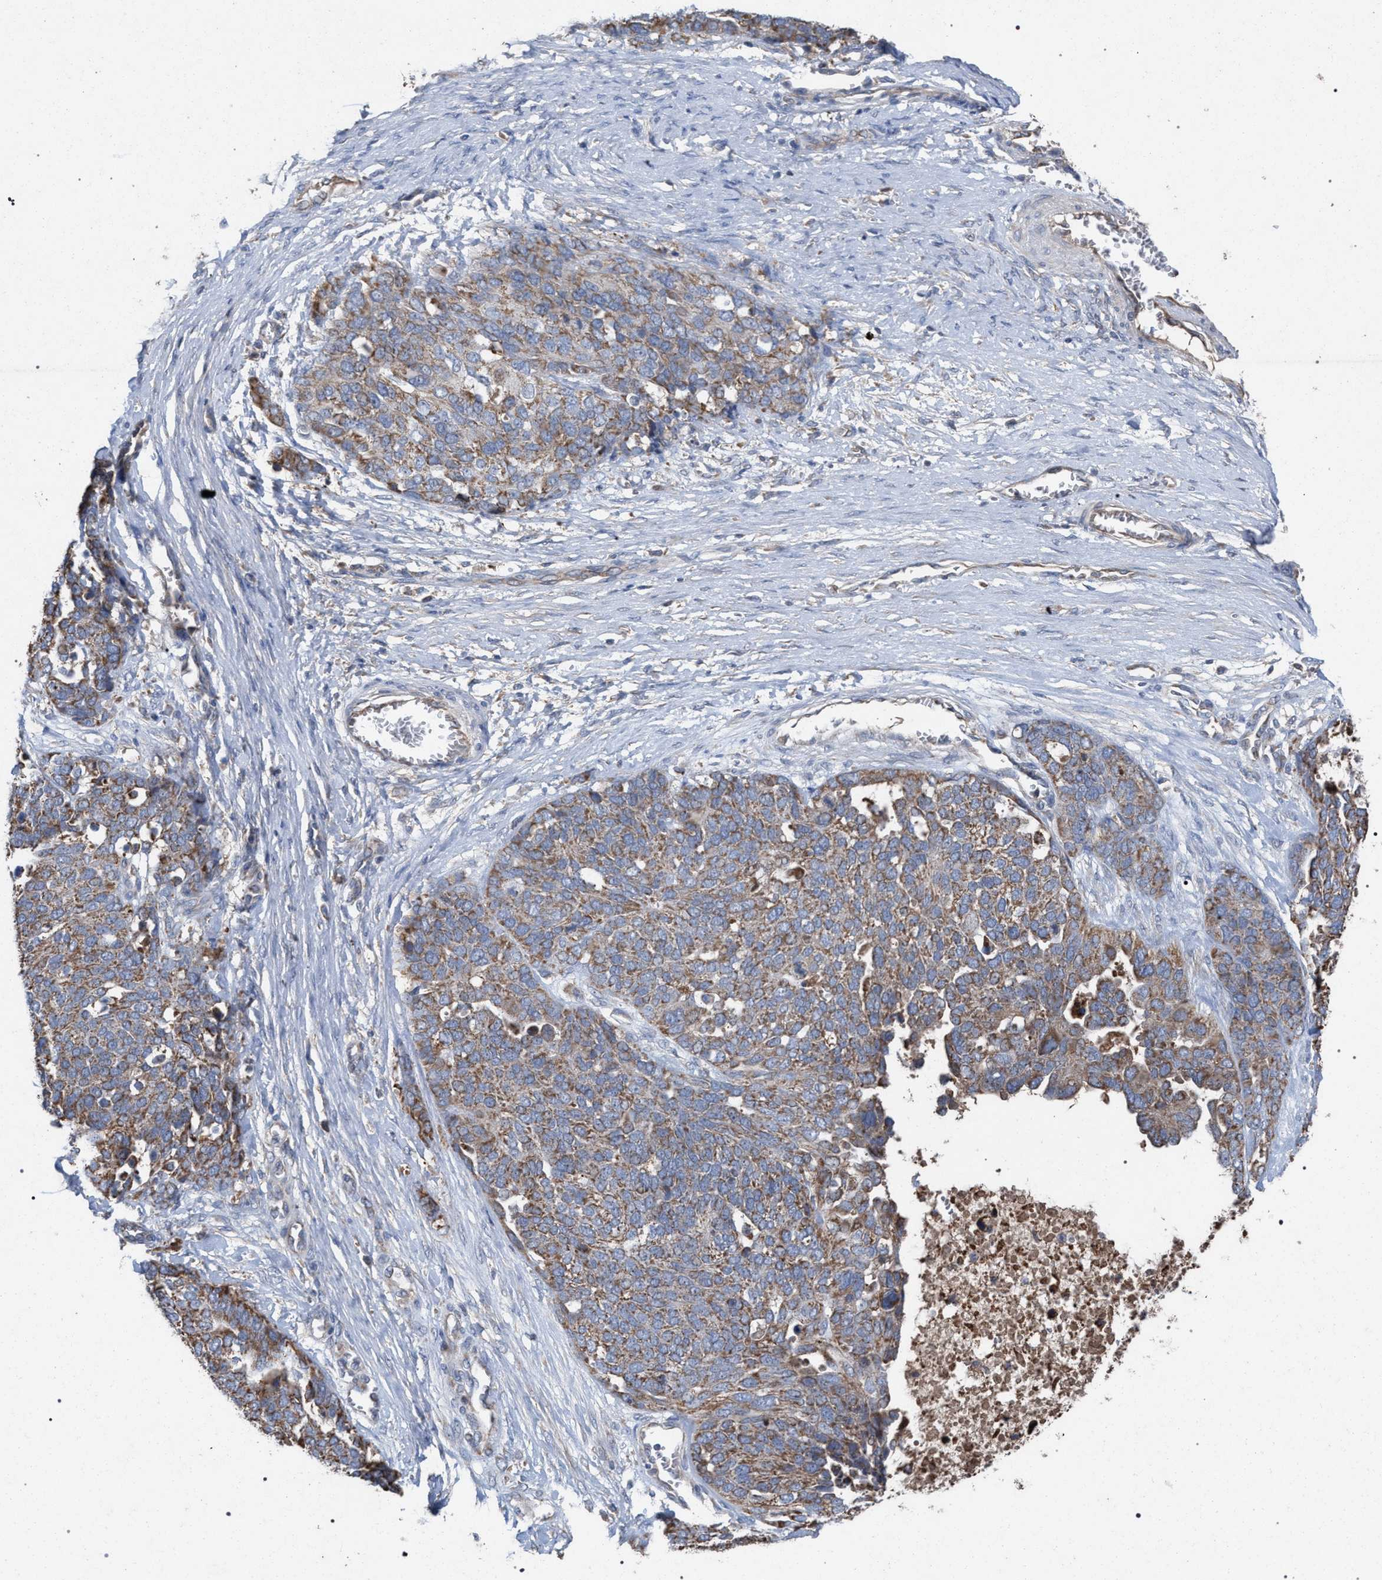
{"staining": {"intensity": "moderate", "quantity": ">75%", "location": "cytoplasmic/membranous"}, "tissue": "ovarian cancer", "cell_type": "Tumor cells", "image_type": "cancer", "snomed": [{"axis": "morphology", "description": "Cystadenocarcinoma, serous, NOS"}, {"axis": "topography", "description": "Ovary"}], "caption": "The image reveals a brown stain indicating the presence of a protein in the cytoplasmic/membranous of tumor cells in ovarian serous cystadenocarcinoma.", "gene": "BCL2L12", "patient": {"sex": "female", "age": 44}}